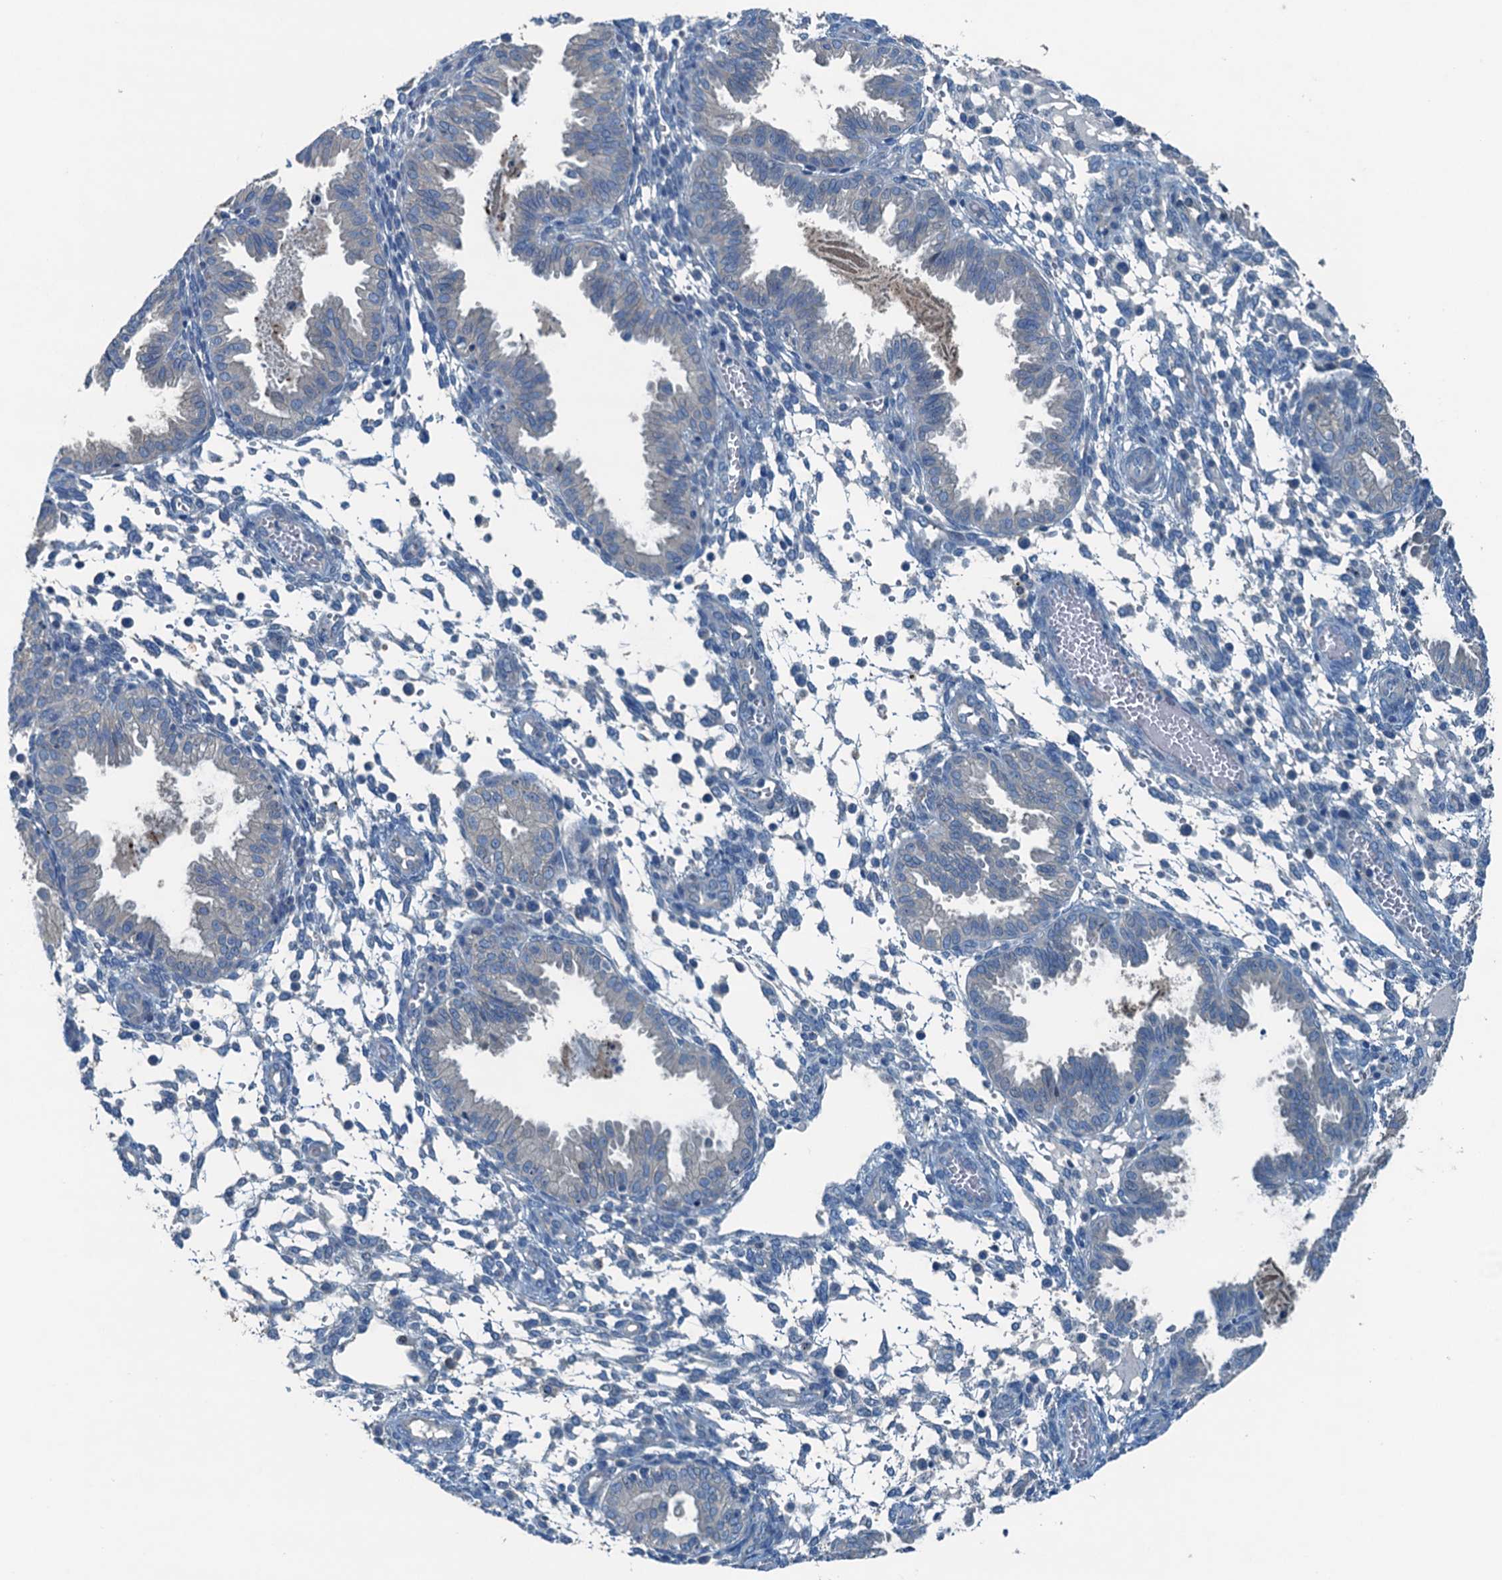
{"staining": {"intensity": "negative", "quantity": "none", "location": "none"}, "tissue": "endometrium", "cell_type": "Cells in endometrial stroma", "image_type": "normal", "snomed": [{"axis": "morphology", "description": "Normal tissue, NOS"}, {"axis": "topography", "description": "Endometrium"}], "caption": "High magnification brightfield microscopy of normal endometrium stained with DAB (brown) and counterstained with hematoxylin (blue): cells in endometrial stroma show no significant expression.", "gene": "CBLIF", "patient": {"sex": "female", "age": 33}}